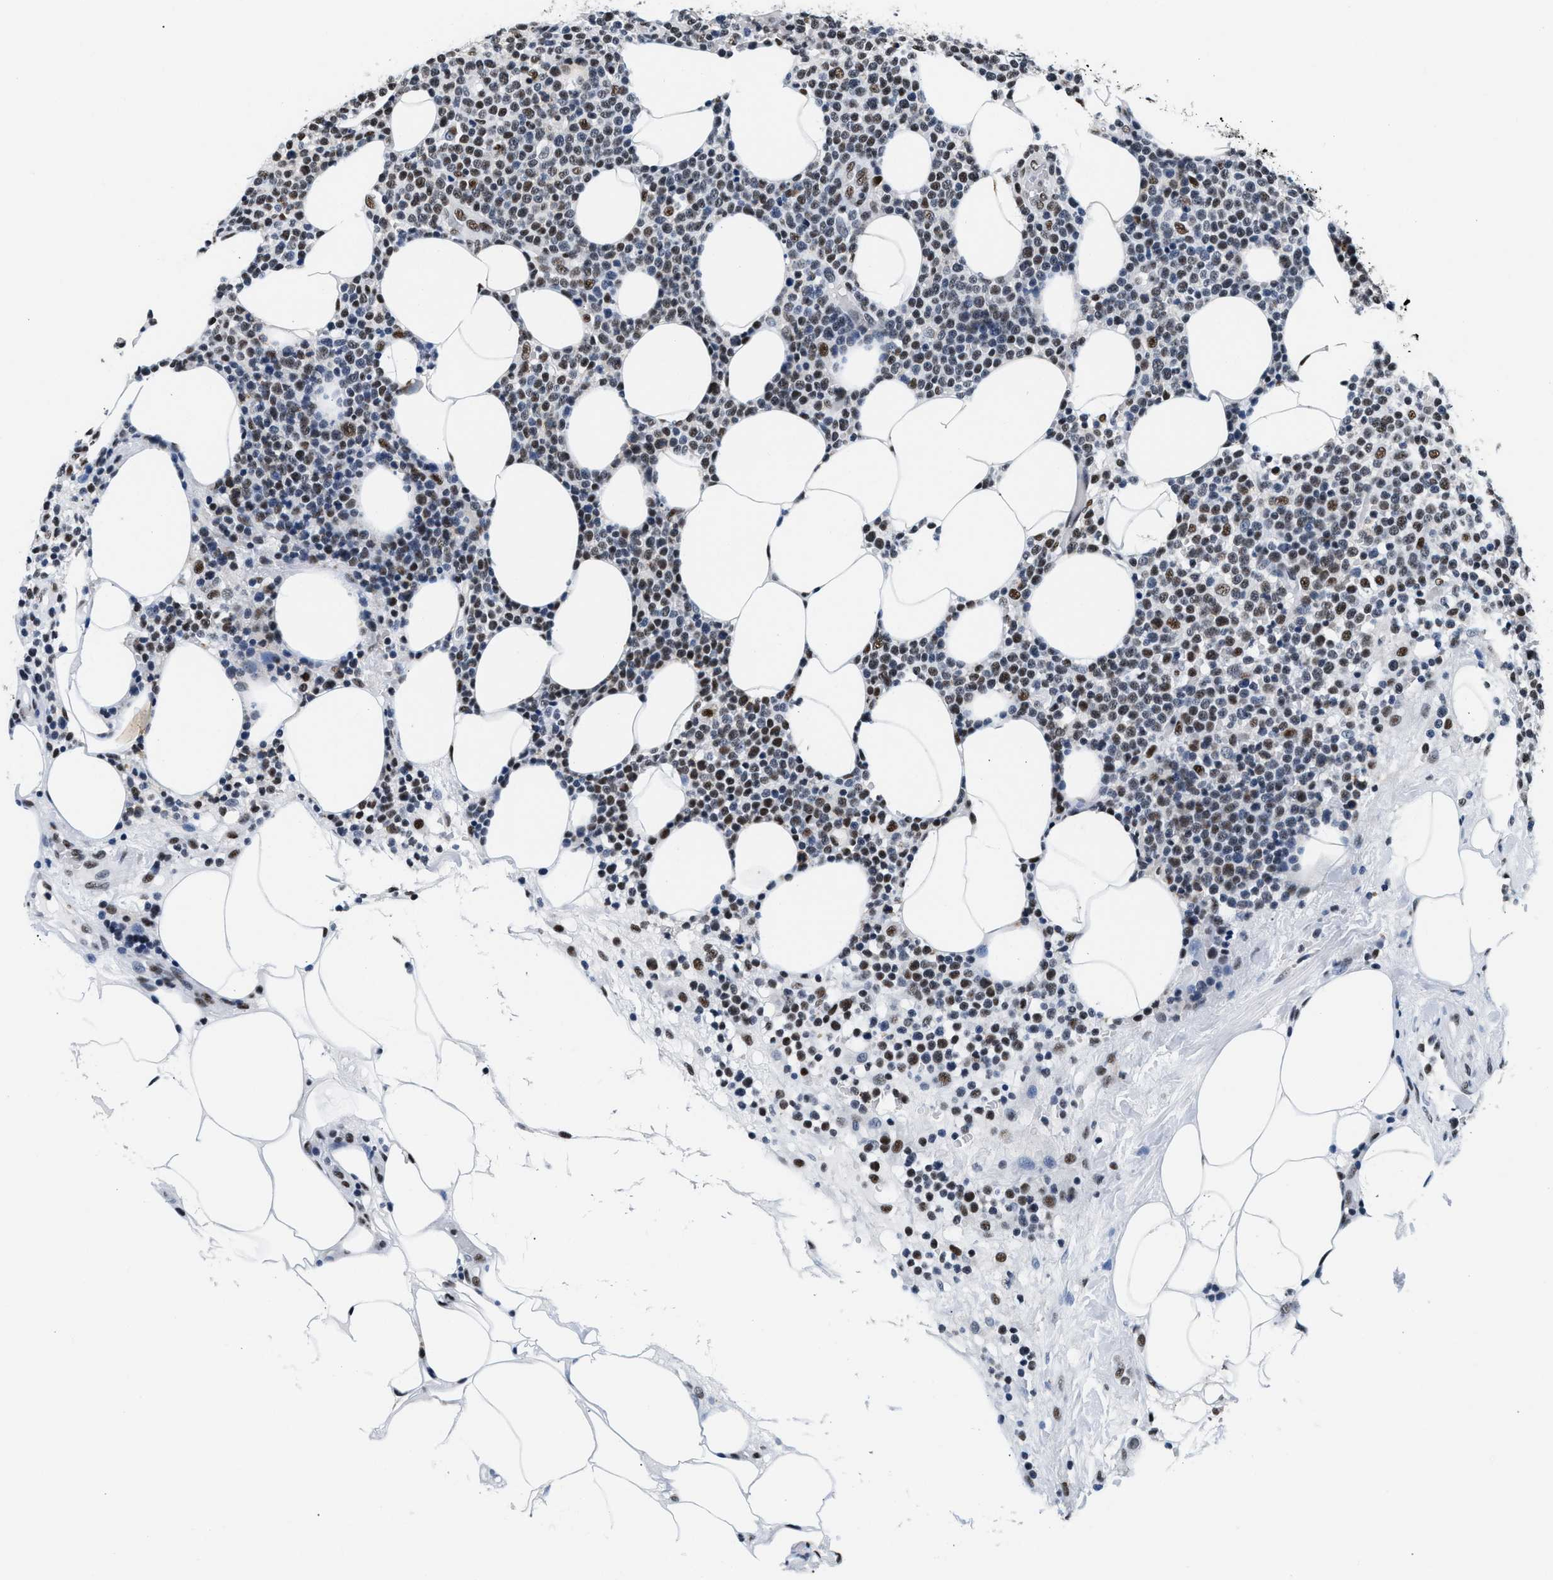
{"staining": {"intensity": "moderate", "quantity": "25%-75%", "location": "nuclear"}, "tissue": "lymphoma", "cell_type": "Tumor cells", "image_type": "cancer", "snomed": [{"axis": "morphology", "description": "Malignant lymphoma, non-Hodgkin's type, High grade"}, {"axis": "topography", "description": "Lymph node"}], "caption": "About 25%-75% of tumor cells in lymphoma display moderate nuclear protein positivity as visualized by brown immunohistochemical staining.", "gene": "RAD50", "patient": {"sex": "male", "age": 61}}